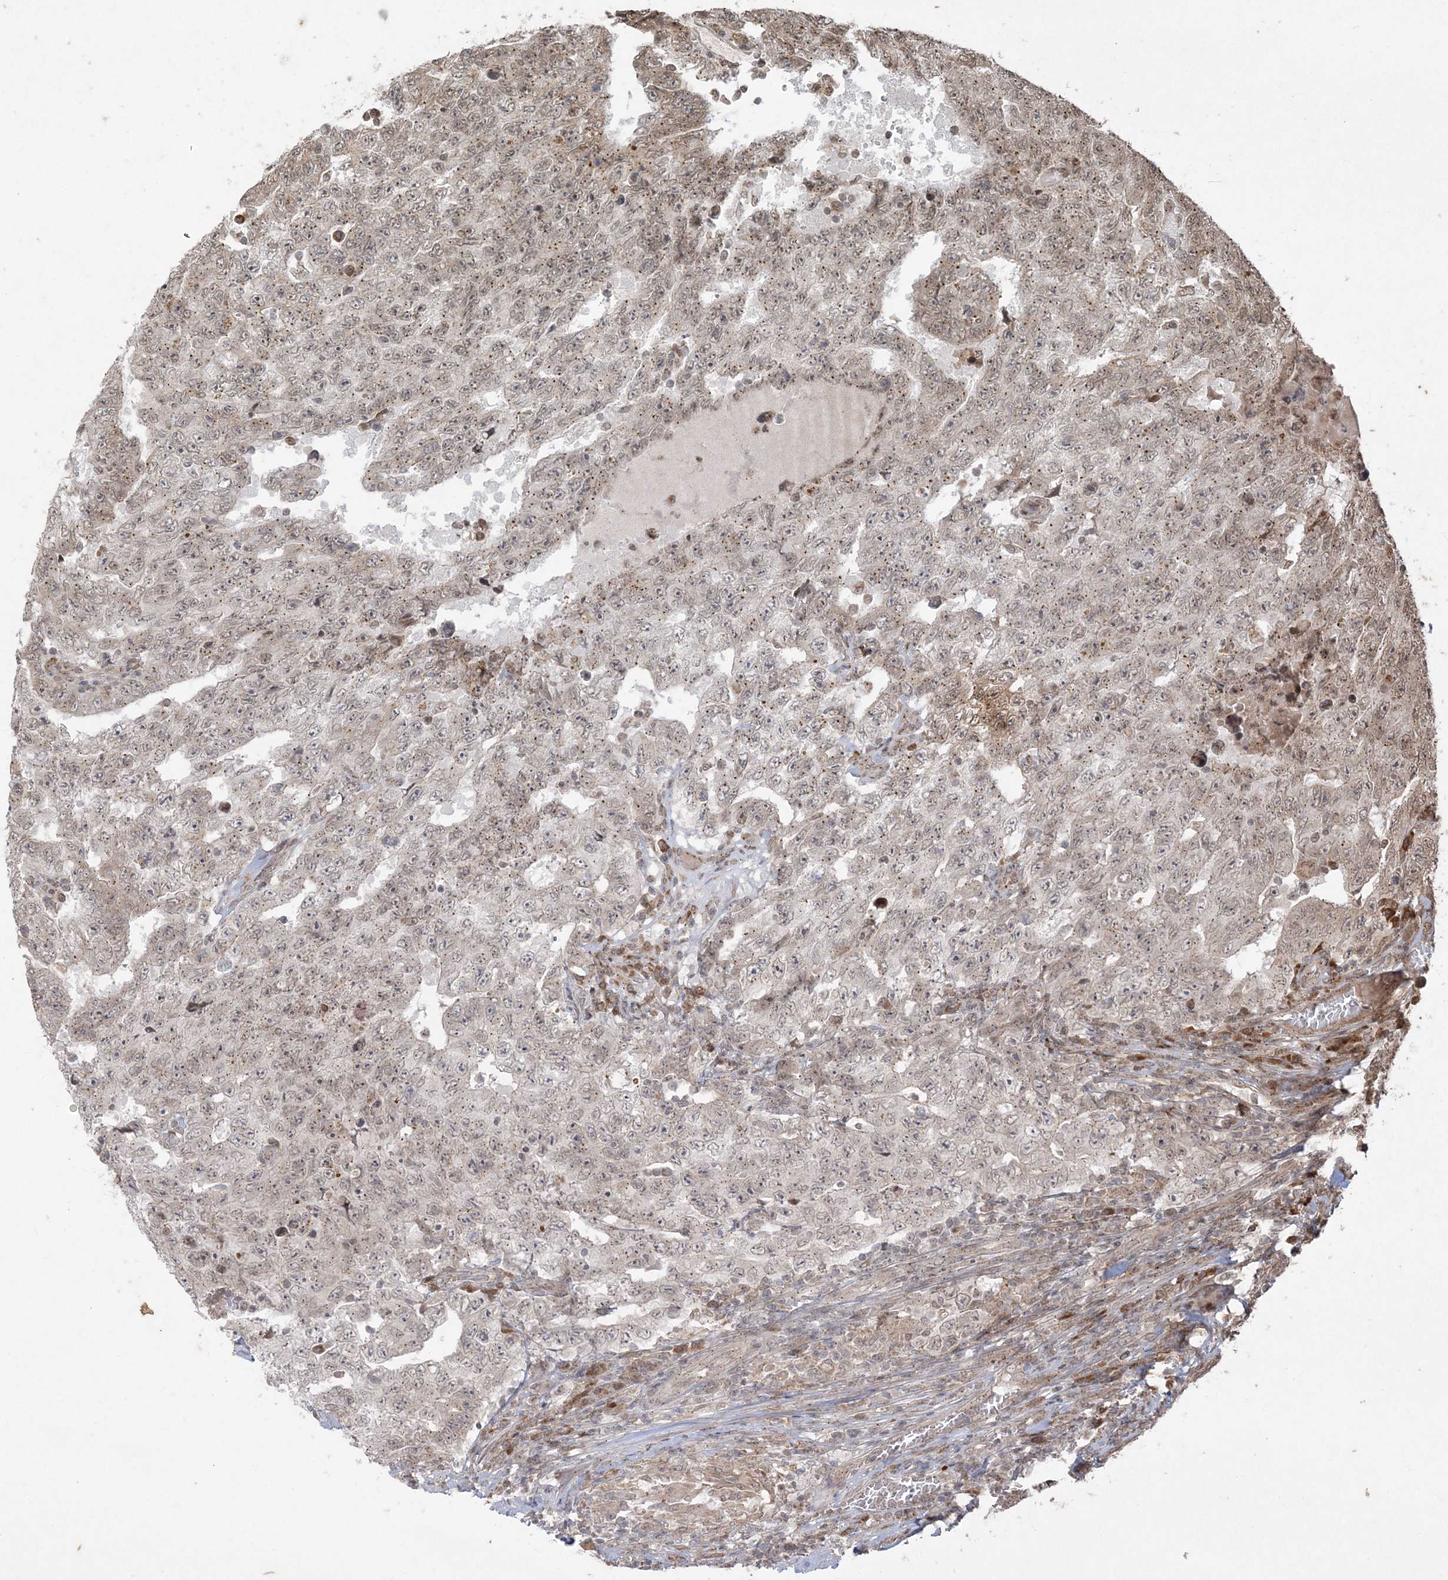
{"staining": {"intensity": "weak", "quantity": "25%-75%", "location": "nuclear"}, "tissue": "testis cancer", "cell_type": "Tumor cells", "image_type": "cancer", "snomed": [{"axis": "morphology", "description": "Carcinoma, Embryonal, NOS"}, {"axis": "topography", "description": "Testis"}], "caption": "Immunohistochemistry photomicrograph of neoplastic tissue: human embryonal carcinoma (testis) stained using immunohistochemistry (IHC) demonstrates low levels of weak protein expression localized specifically in the nuclear of tumor cells, appearing as a nuclear brown color.", "gene": "RRAS", "patient": {"sex": "male", "age": 26}}